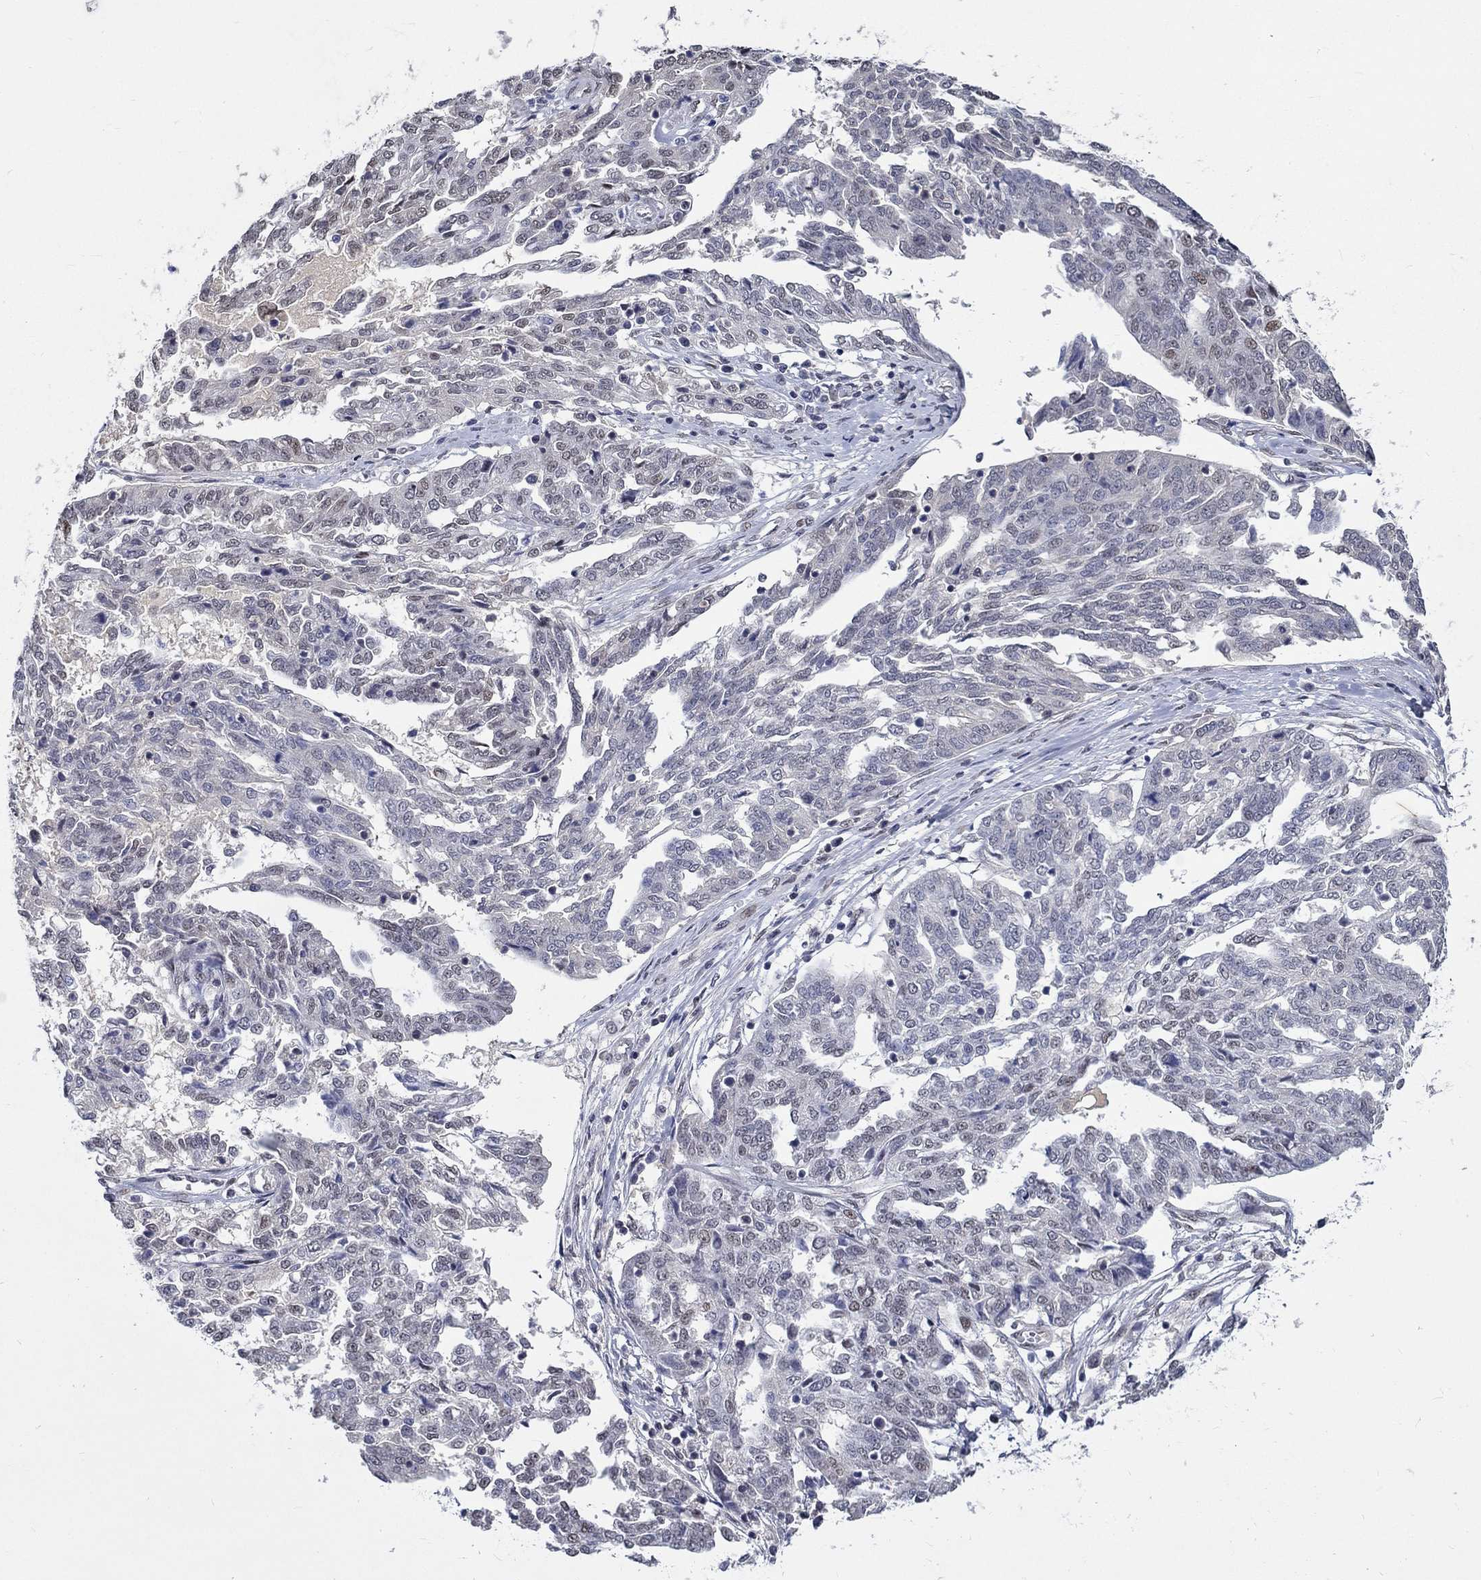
{"staining": {"intensity": "weak", "quantity": "<25%", "location": "nuclear"}, "tissue": "ovarian cancer", "cell_type": "Tumor cells", "image_type": "cancer", "snomed": [{"axis": "morphology", "description": "Cystadenocarcinoma, serous, NOS"}, {"axis": "topography", "description": "Ovary"}], "caption": "Immunohistochemical staining of ovarian cancer exhibits no significant staining in tumor cells.", "gene": "GATA2", "patient": {"sex": "female", "age": 67}}